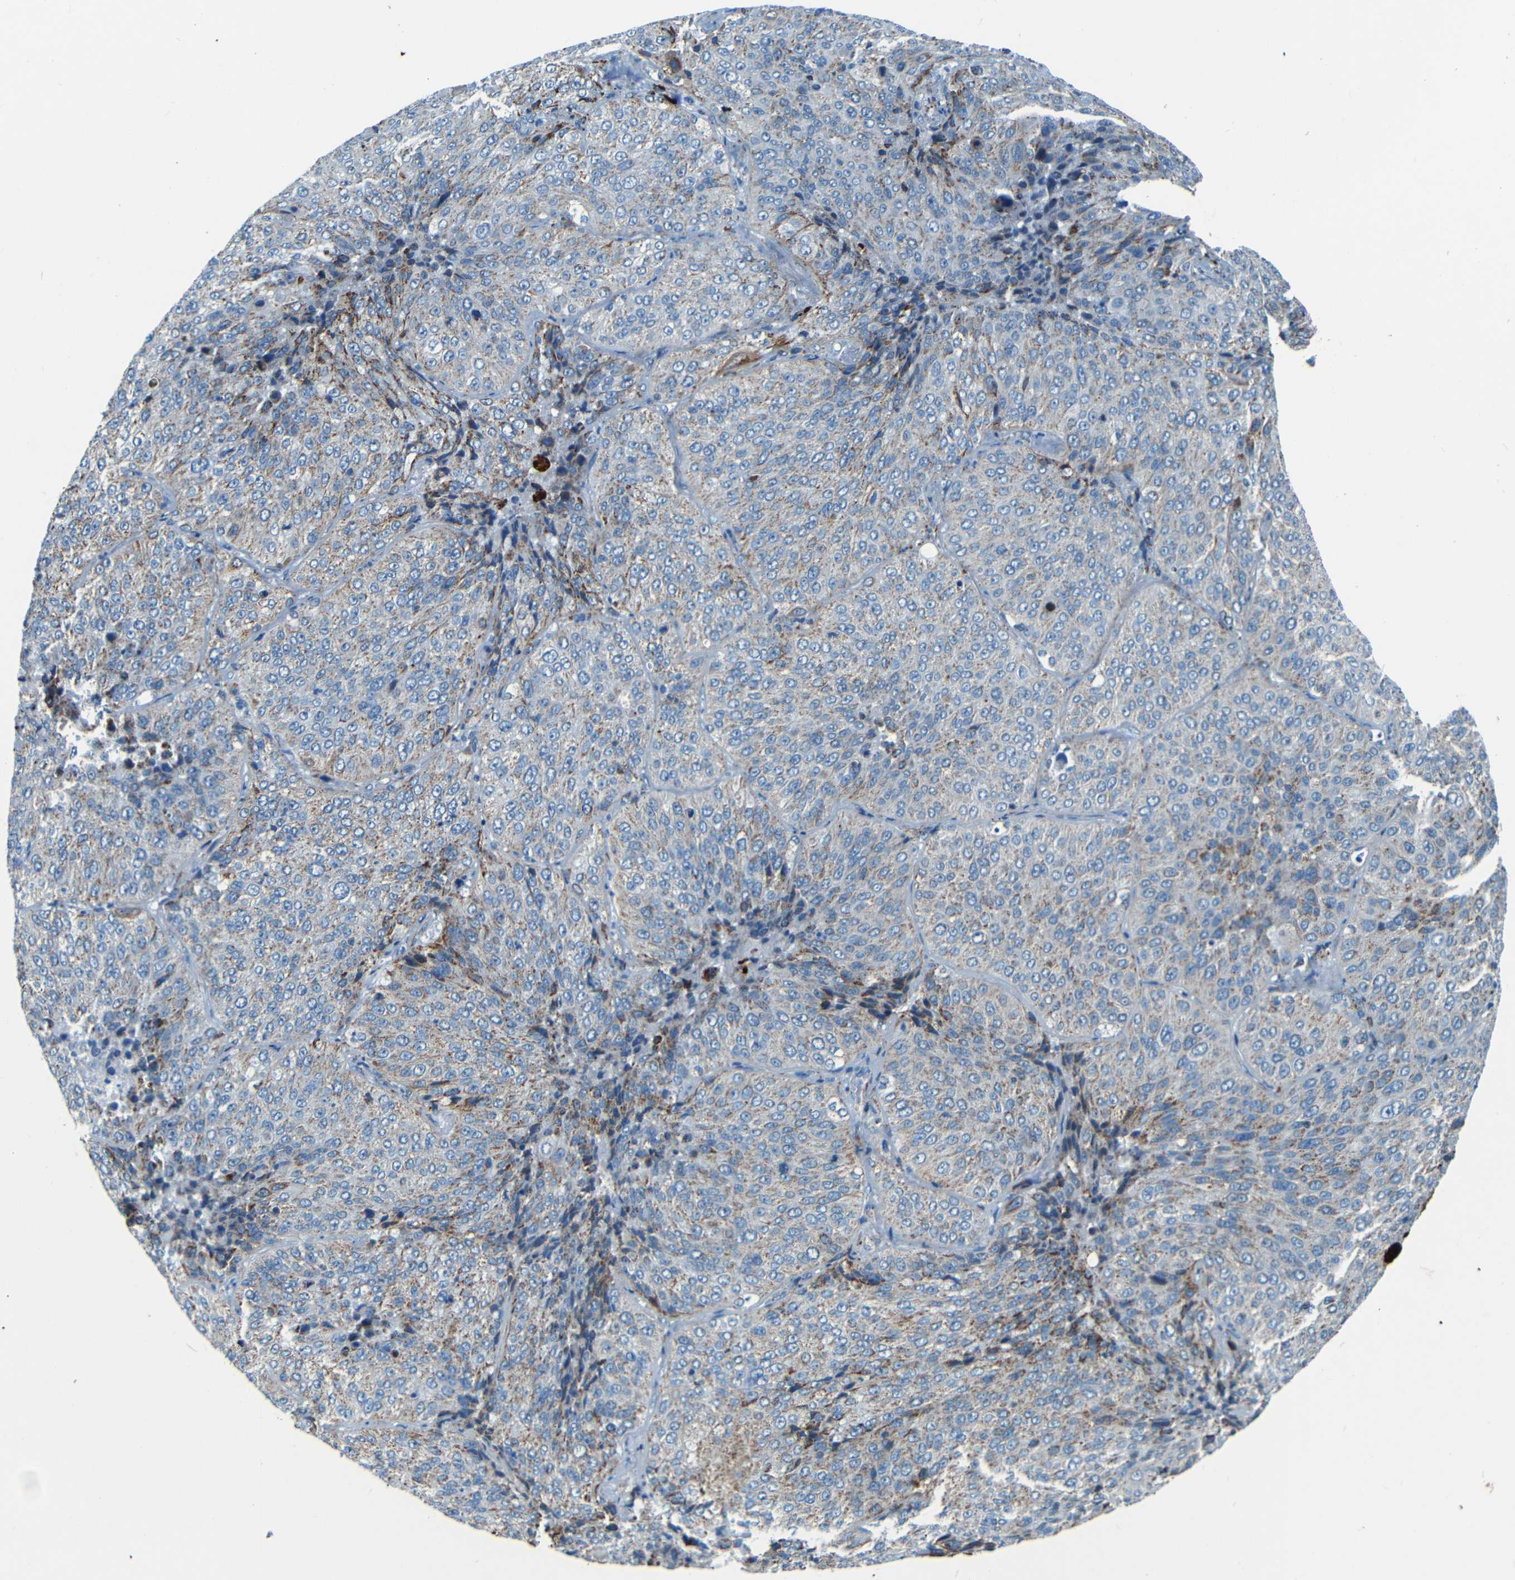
{"staining": {"intensity": "weak", "quantity": "25%-75%", "location": "cytoplasmic/membranous"}, "tissue": "lung cancer", "cell_type": "Tumor cells", "image_type": "cancer", "snomed": [{"axis": "morphology", "description": "Squamous cell carcinoma, NOS"}, {"axis": "topography", "description": "Lung"}], "caption": "Weak cytoplasmic/membranous protein positivity is seen in about 25%-75% of tumor cells in lung cancer (squamous cell carcinoma). (Brightfield microscopy of DAB IHC at high magnification).", "gene": "WSCD2", "patient": {"sex": "male", "age": 54}}